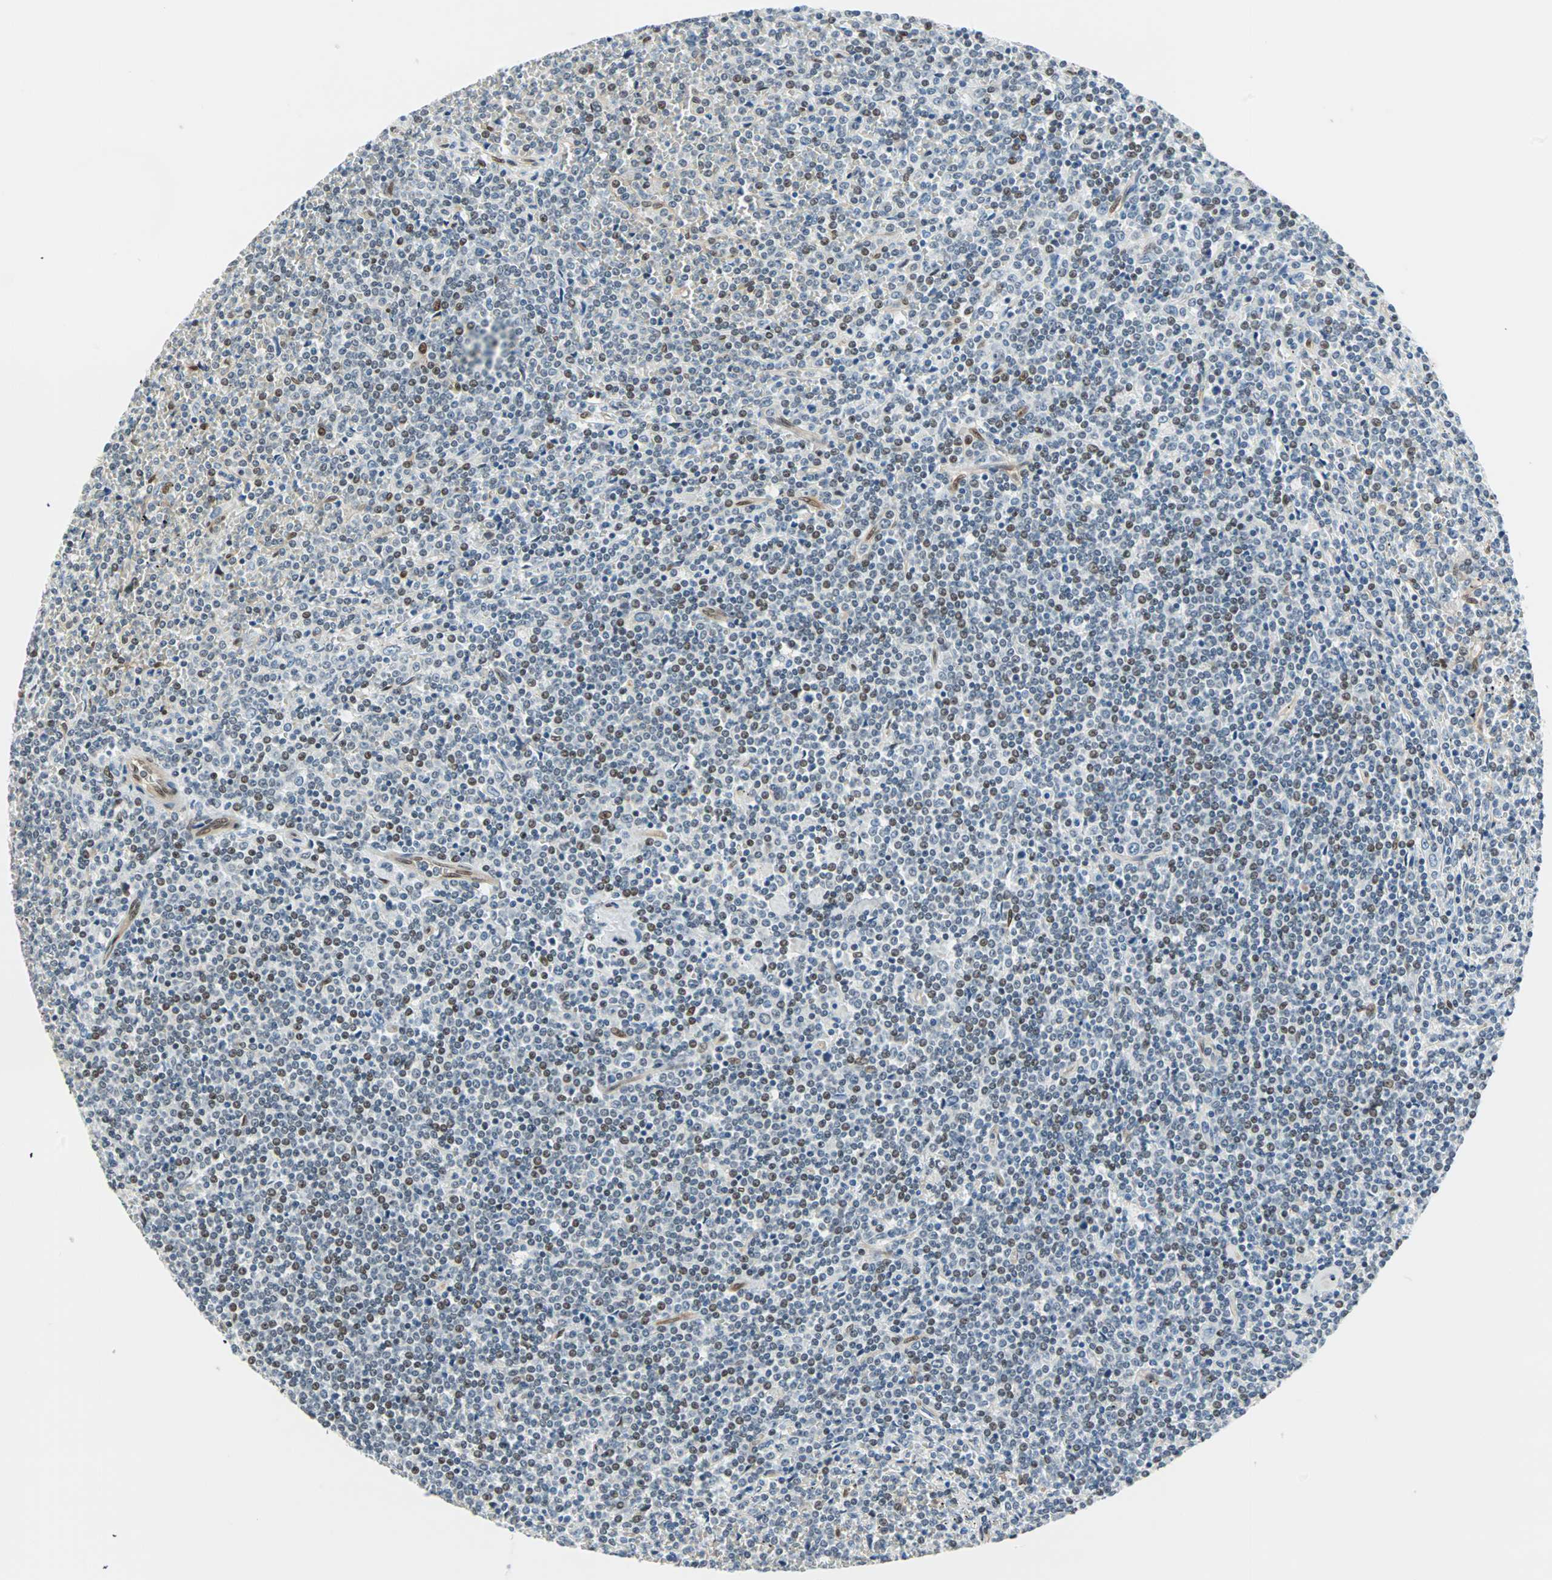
{"staining": {"intensity": "moderate", "quantity": "<25%", "location": "nuclear"}, "tissue": "lymphoma", "cell_type": "Tumor cells", "image_type": "cancer", "snomed": [{"axis": "morphology", "description": "Malignant lymphoma, non-Hodgkin's type, Low grade"}, {"axis": "topography", "description": "Spleen"}], "caption": "Immunohistochemical staining of lymphoma shows low levels of moderate nuclear positivity in approximately <25% of tumor cells.", "gene": "WWTR1", "patient": {"sex": "female", "age": 19}}